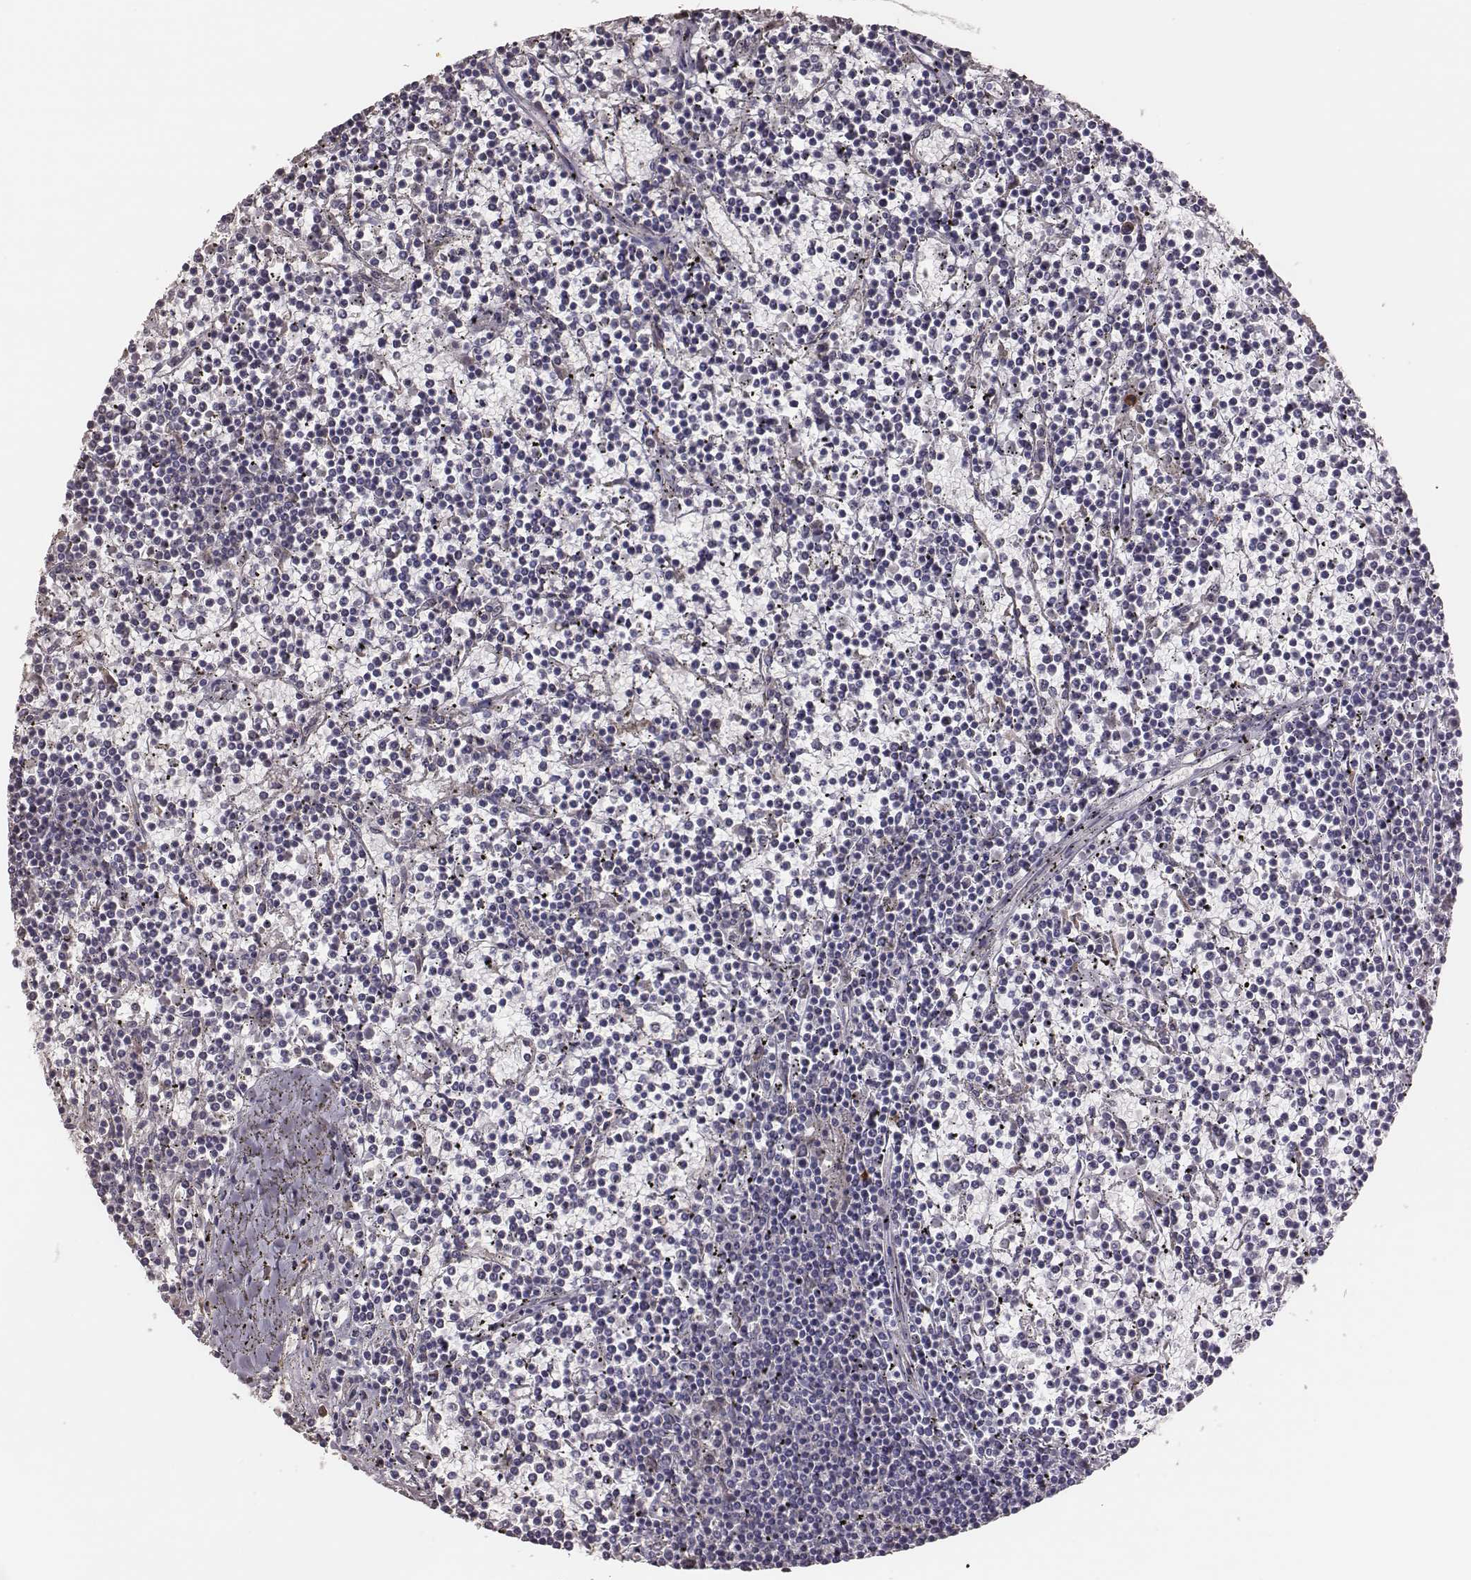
{"staining": {"intensity": "negative", "quantity": "none", "location": "none"}, "tissue": "lymphoma", "cell_type": "Tumor cells", "image_type": "cancer", "snomed": [{"axis": "morphology", "description": "Malignant lymphoma, non-Hodgkin's type, Low grade"}, {"axis": "topography", "description": "Spleen"}], "caption": "There is no significant positivity in tumor cells of low-grade malignant lymphoma, non-Hodgkin's type. (DAB (3,3'-diaminobenzidine) immunohistochemistry (IHC) with hematoxylin counter stain).", "gene": "PBK", "patient": {"sex": "female", "age": 19}}